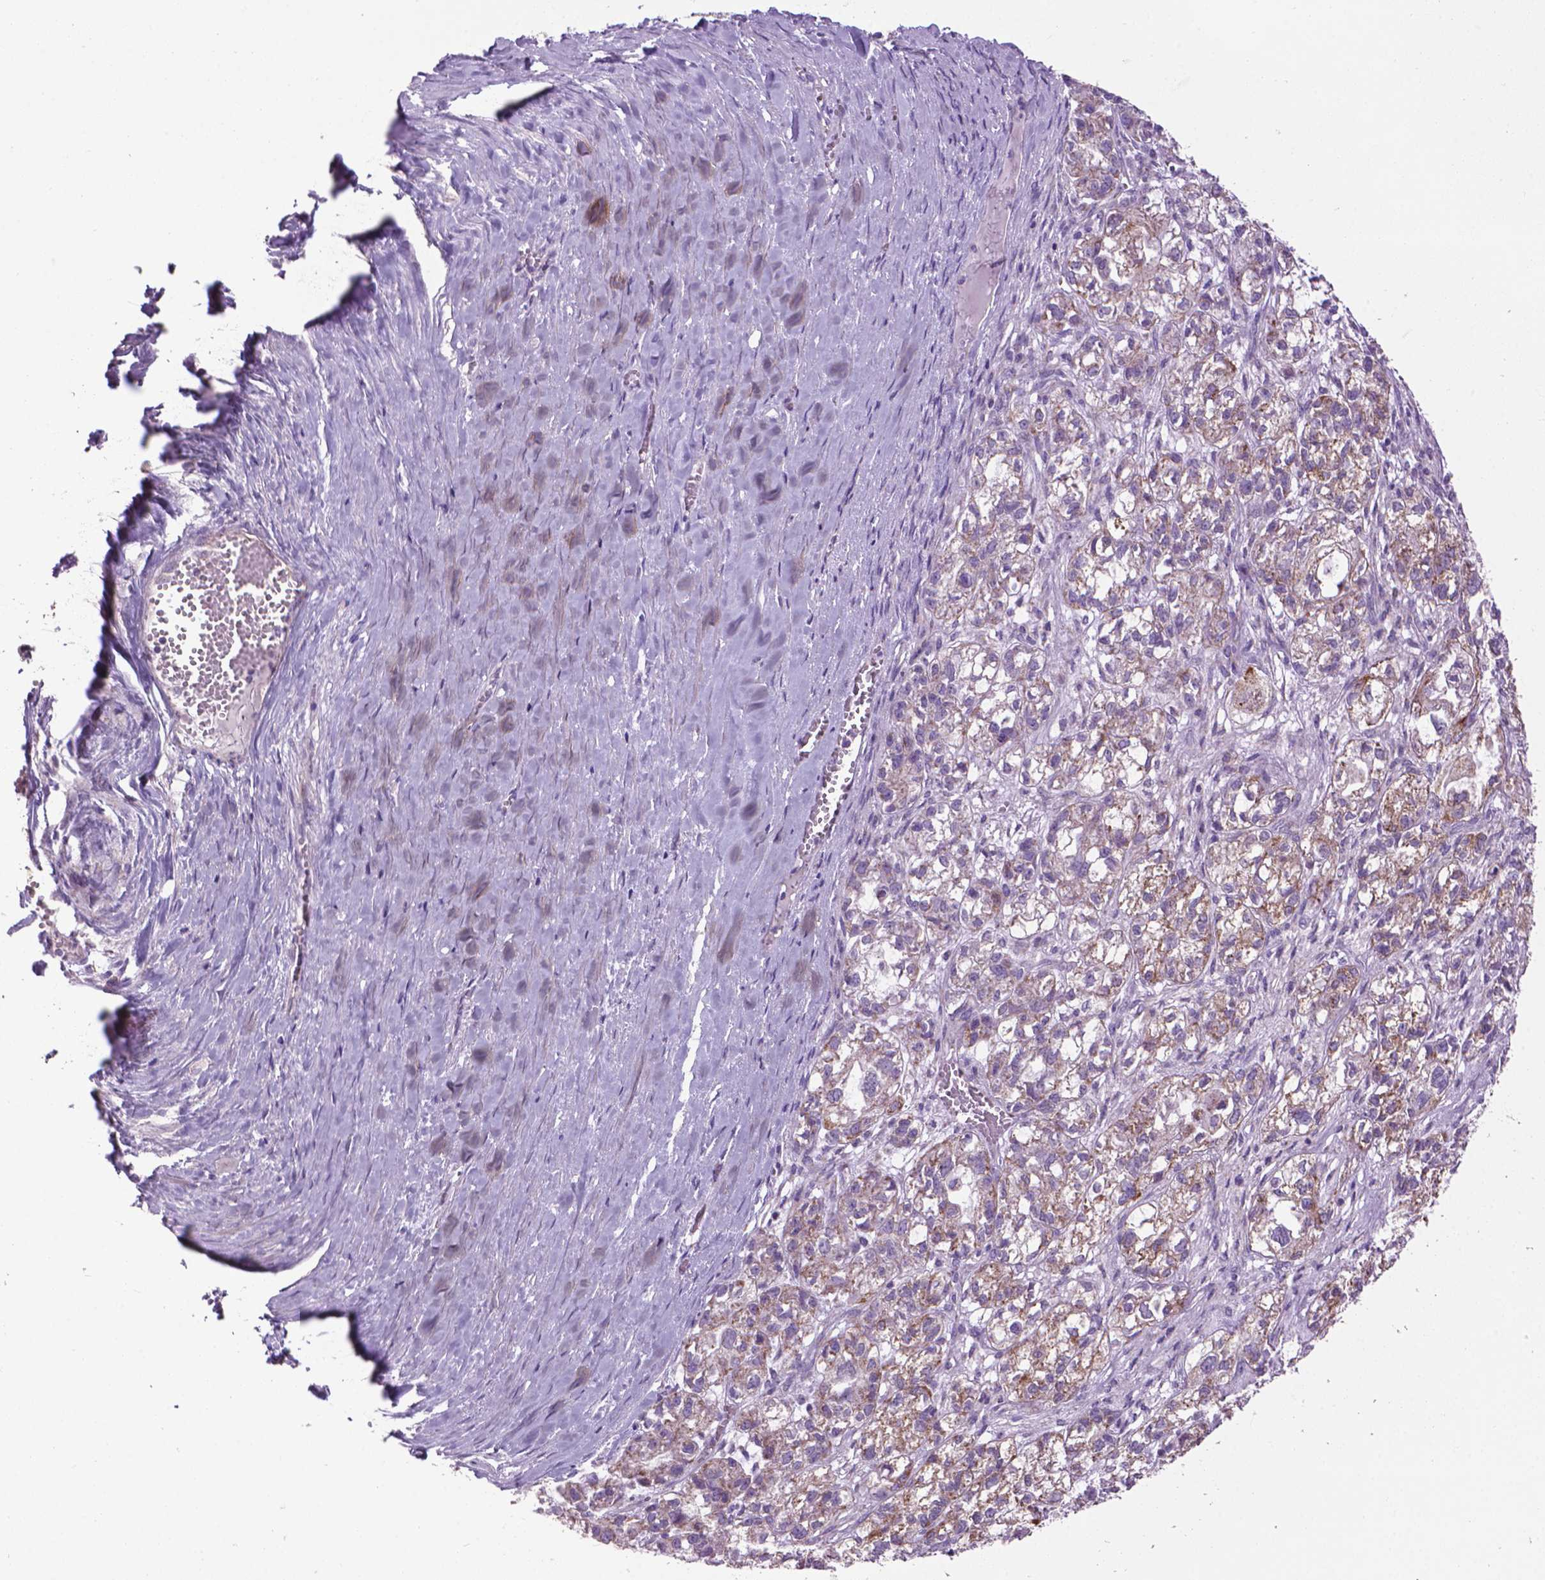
{"staining": {"intensity": "strong", "quantity": "25%-75%", "location": "cytoplasmic/membranous"}, "tissue": "ovarian cancer", "cell_type": "Tumor cells", "image_type": "cancer", "snomed": [{"axis": "morphology", "description": "Carcinoma, endometroid"}, {"axis": "topography", "description": "Ovary"}], "caption": "Immunohistochemistry of ovarian cancer (endometroid carcinoma) reveals high levels of strong cytoplasmic/membranous expression in about 25%-75% of tumor cells.", "gene": "VDAC1", "patient": {"sex": "female", "age": 64}}